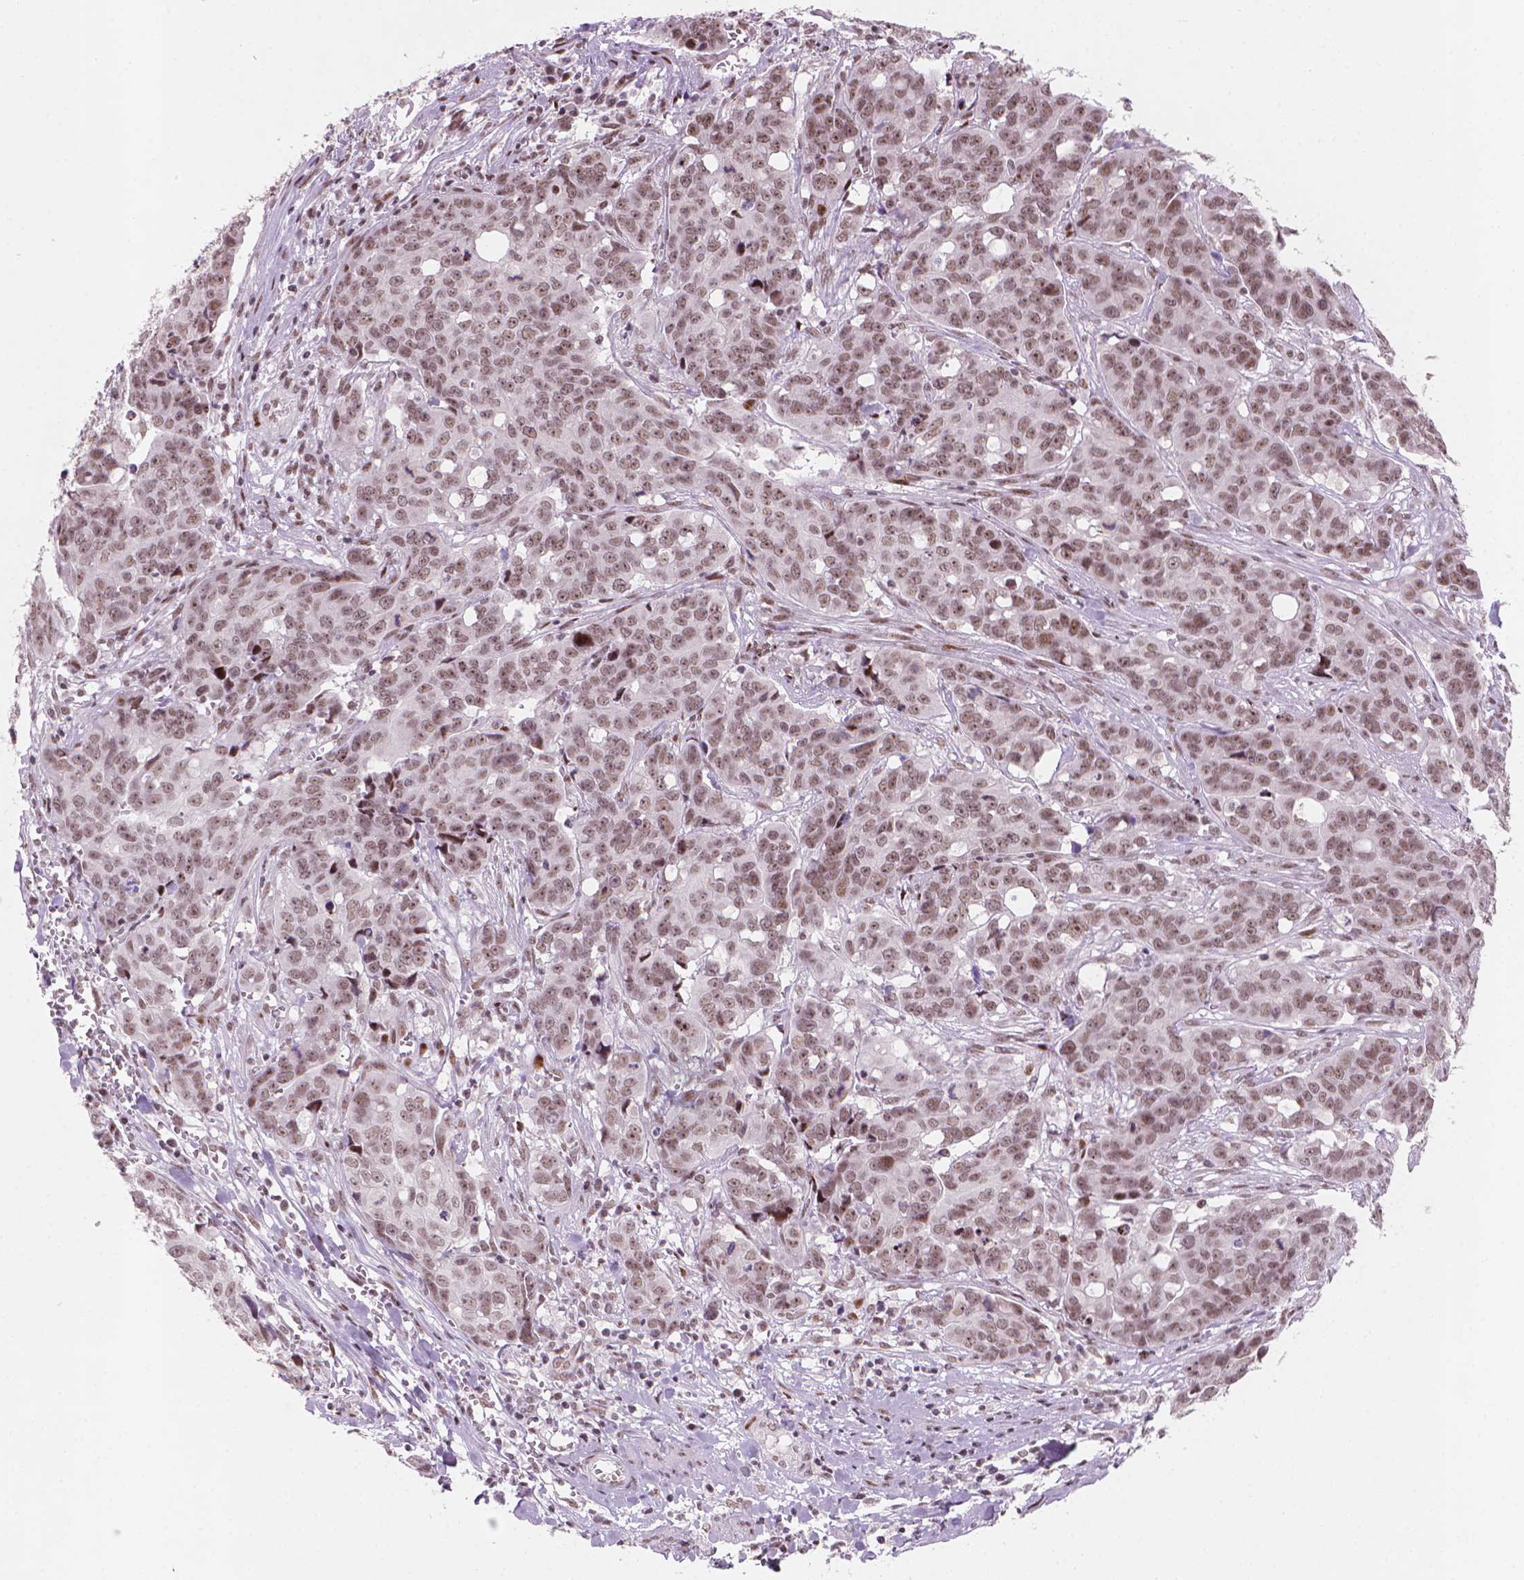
{"staining": {"intensity": "moderate", "quantity": ">75%", "location": "nuclear"}, "tissue": "ovarian cancer", "cell_type": "Tumor cells", "image_type": "cancer", "snomed": [{"axis": "morphology", "description": "Carcinoma, endometroid"}, {"axis": "topography", "description": "Ovary"}], "caption": "Ovarian endometroid carcinoma tissue displays moderate nuclear positivity in about >75% of tumor cells", "gene": "HES7", "patient": {"sex": "female", "age": 78}}